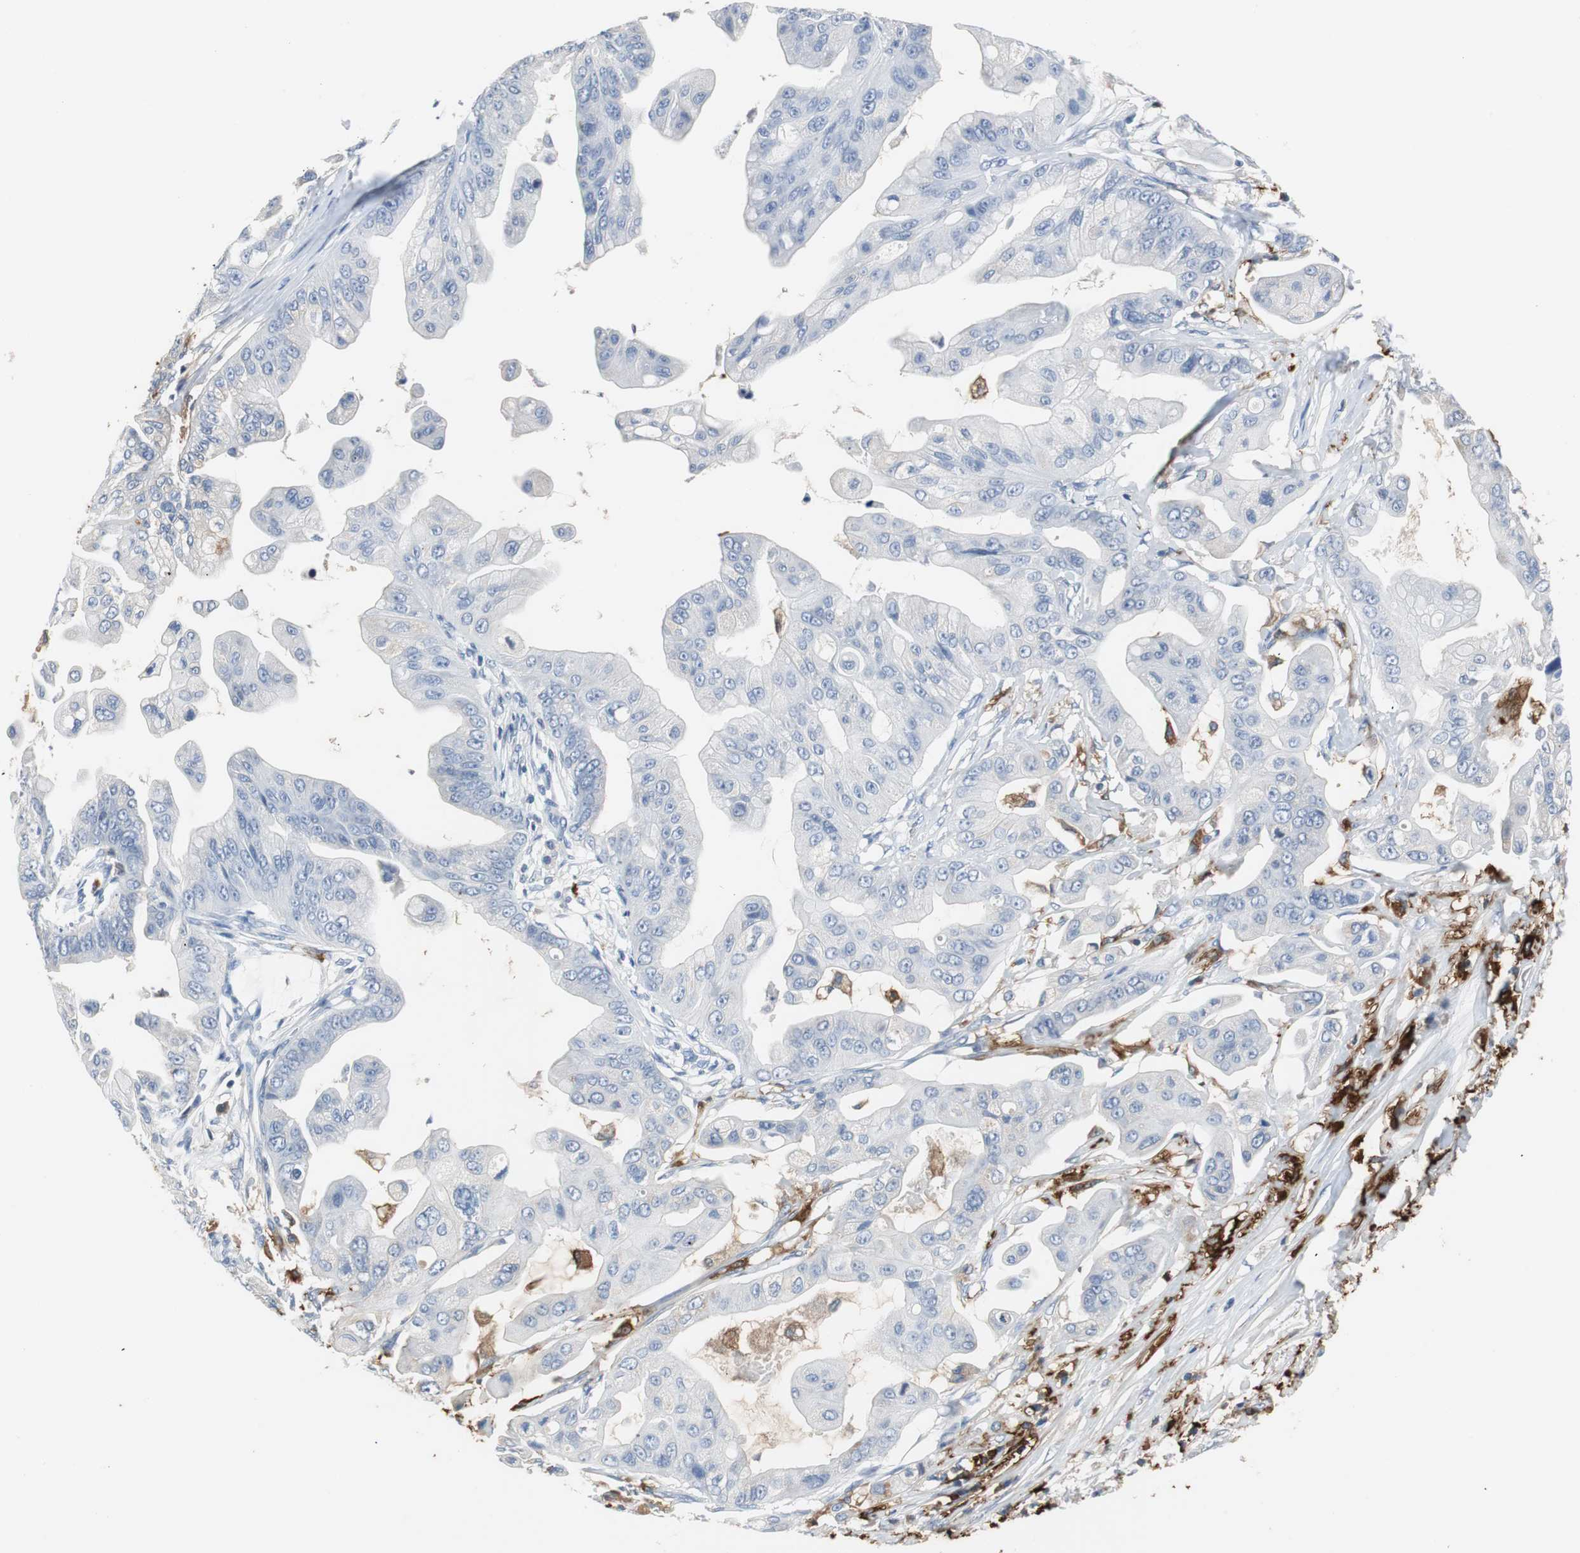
{"staining": {"intensity": "negative", "quantity": "none", "location": "none"}, "tissue": "pancreatic cancer", "cell_type": "Tumor cells", "image_type": "cancer", "snomed": [{"axis": "morphology", "description": "Adenocarcinoma, NOS"}, {"axis": "topography", "description": "Pancreas"}], "caption": "Immunohistochemistry of human pancreatic adenocarcinoma reveals no expression in tumor cells. (Brightfield microscopy of DAB IHC at high magnification).", "gene": "PI15", "patient": {"sex": "female", "age": 75}}